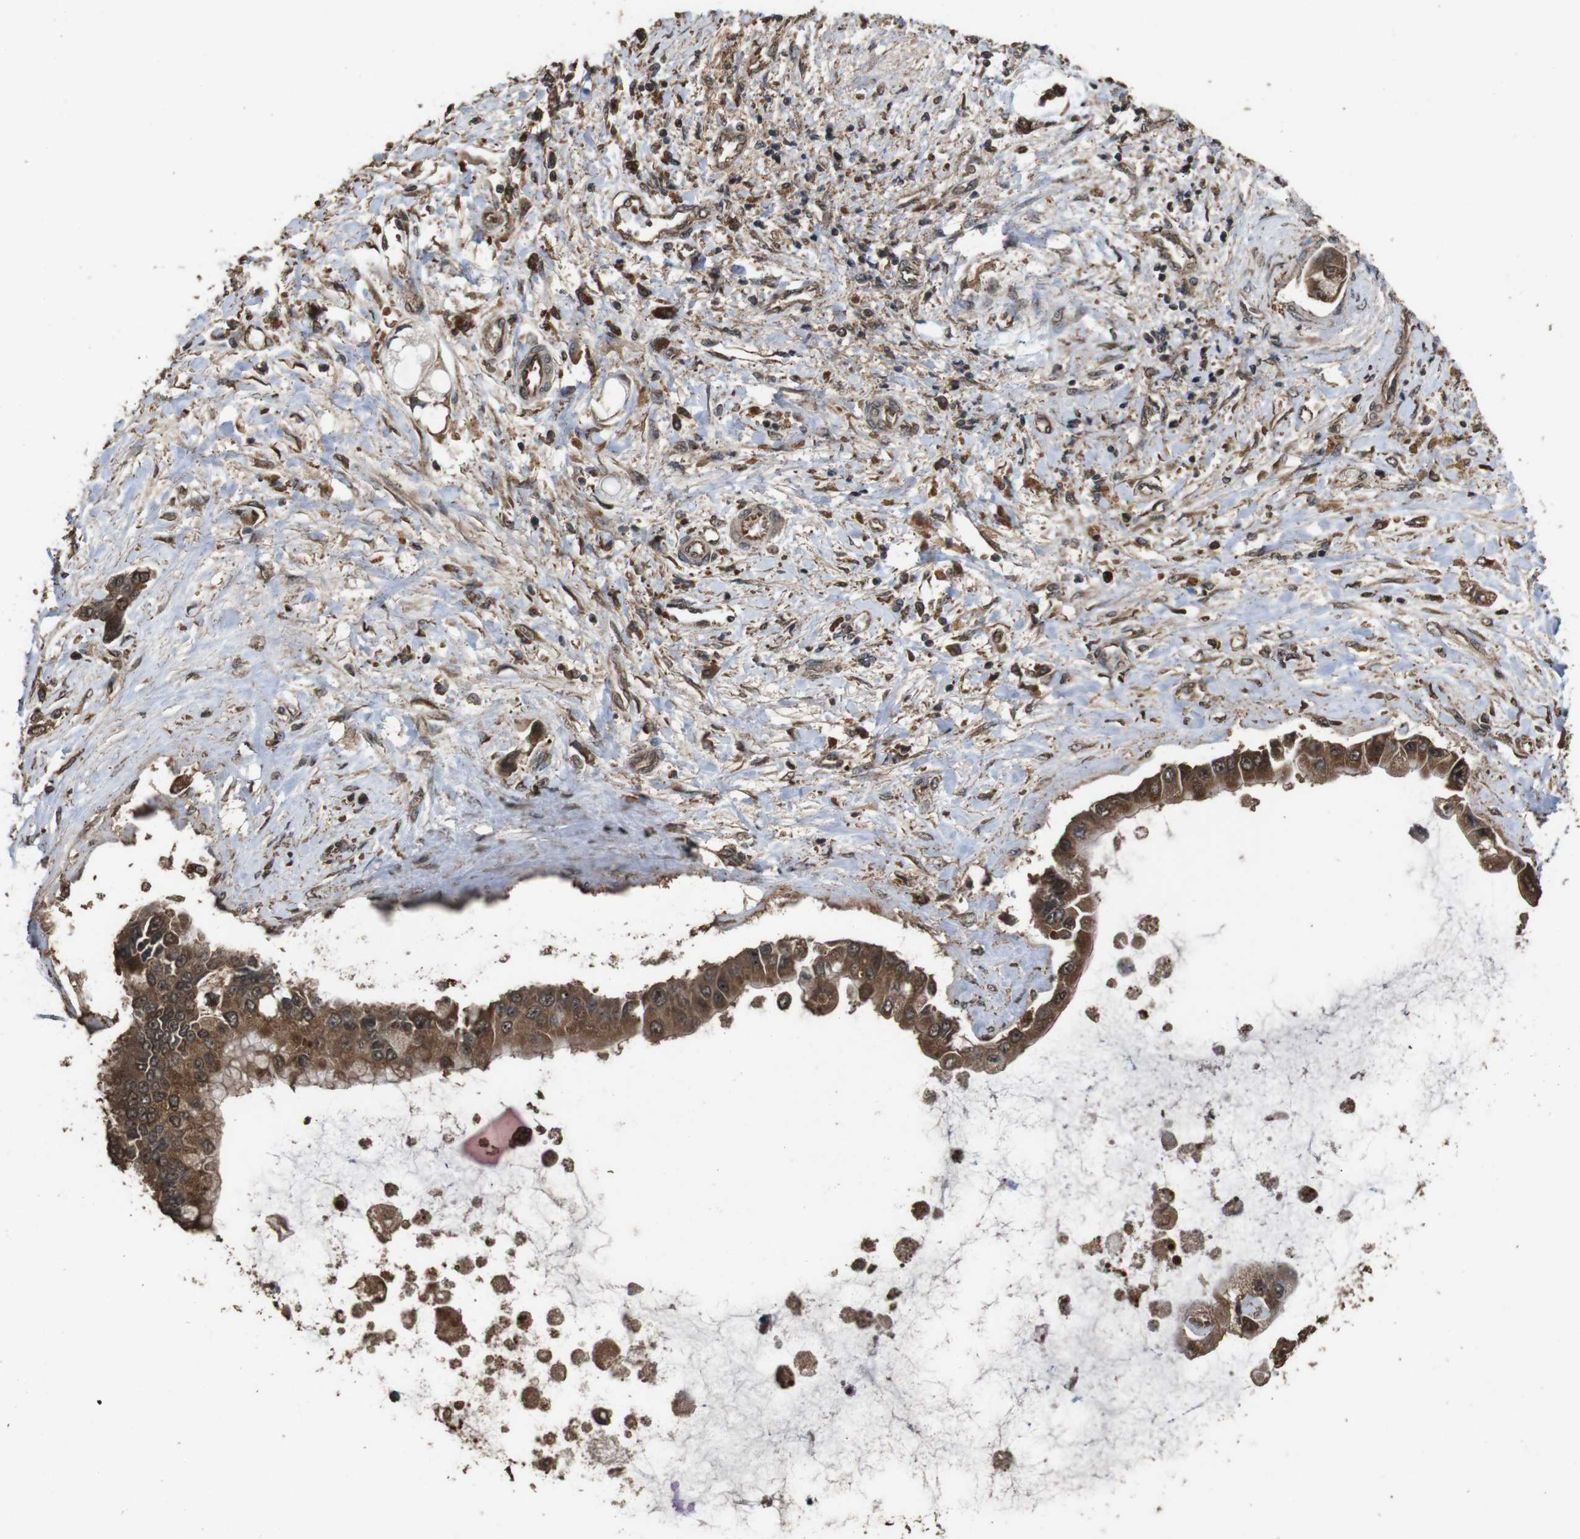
{"staining": {"intensity": "moderate", "quantity": ">75%", "location": "cytoplasmic/membranous"}, "tissue": "liver cancer", "cell_type": "Tumor cells", "image_type": "cancer", "snomed": [{"axis": "morphology", "description": "Cholangiocarcinoma"}, {"axis": "topography", "description": "Liver"}], "caption": "Protein expression analysis of human liver cholangiocarcinoma reveals moderate cytoplasmic/membranous expression in approximately >75% of tumor cells. (Brightfield microscopy of DAB IHC at high magnification).", "gene": "RRAS2", "patient": {"sex": "male", "age": 50}}